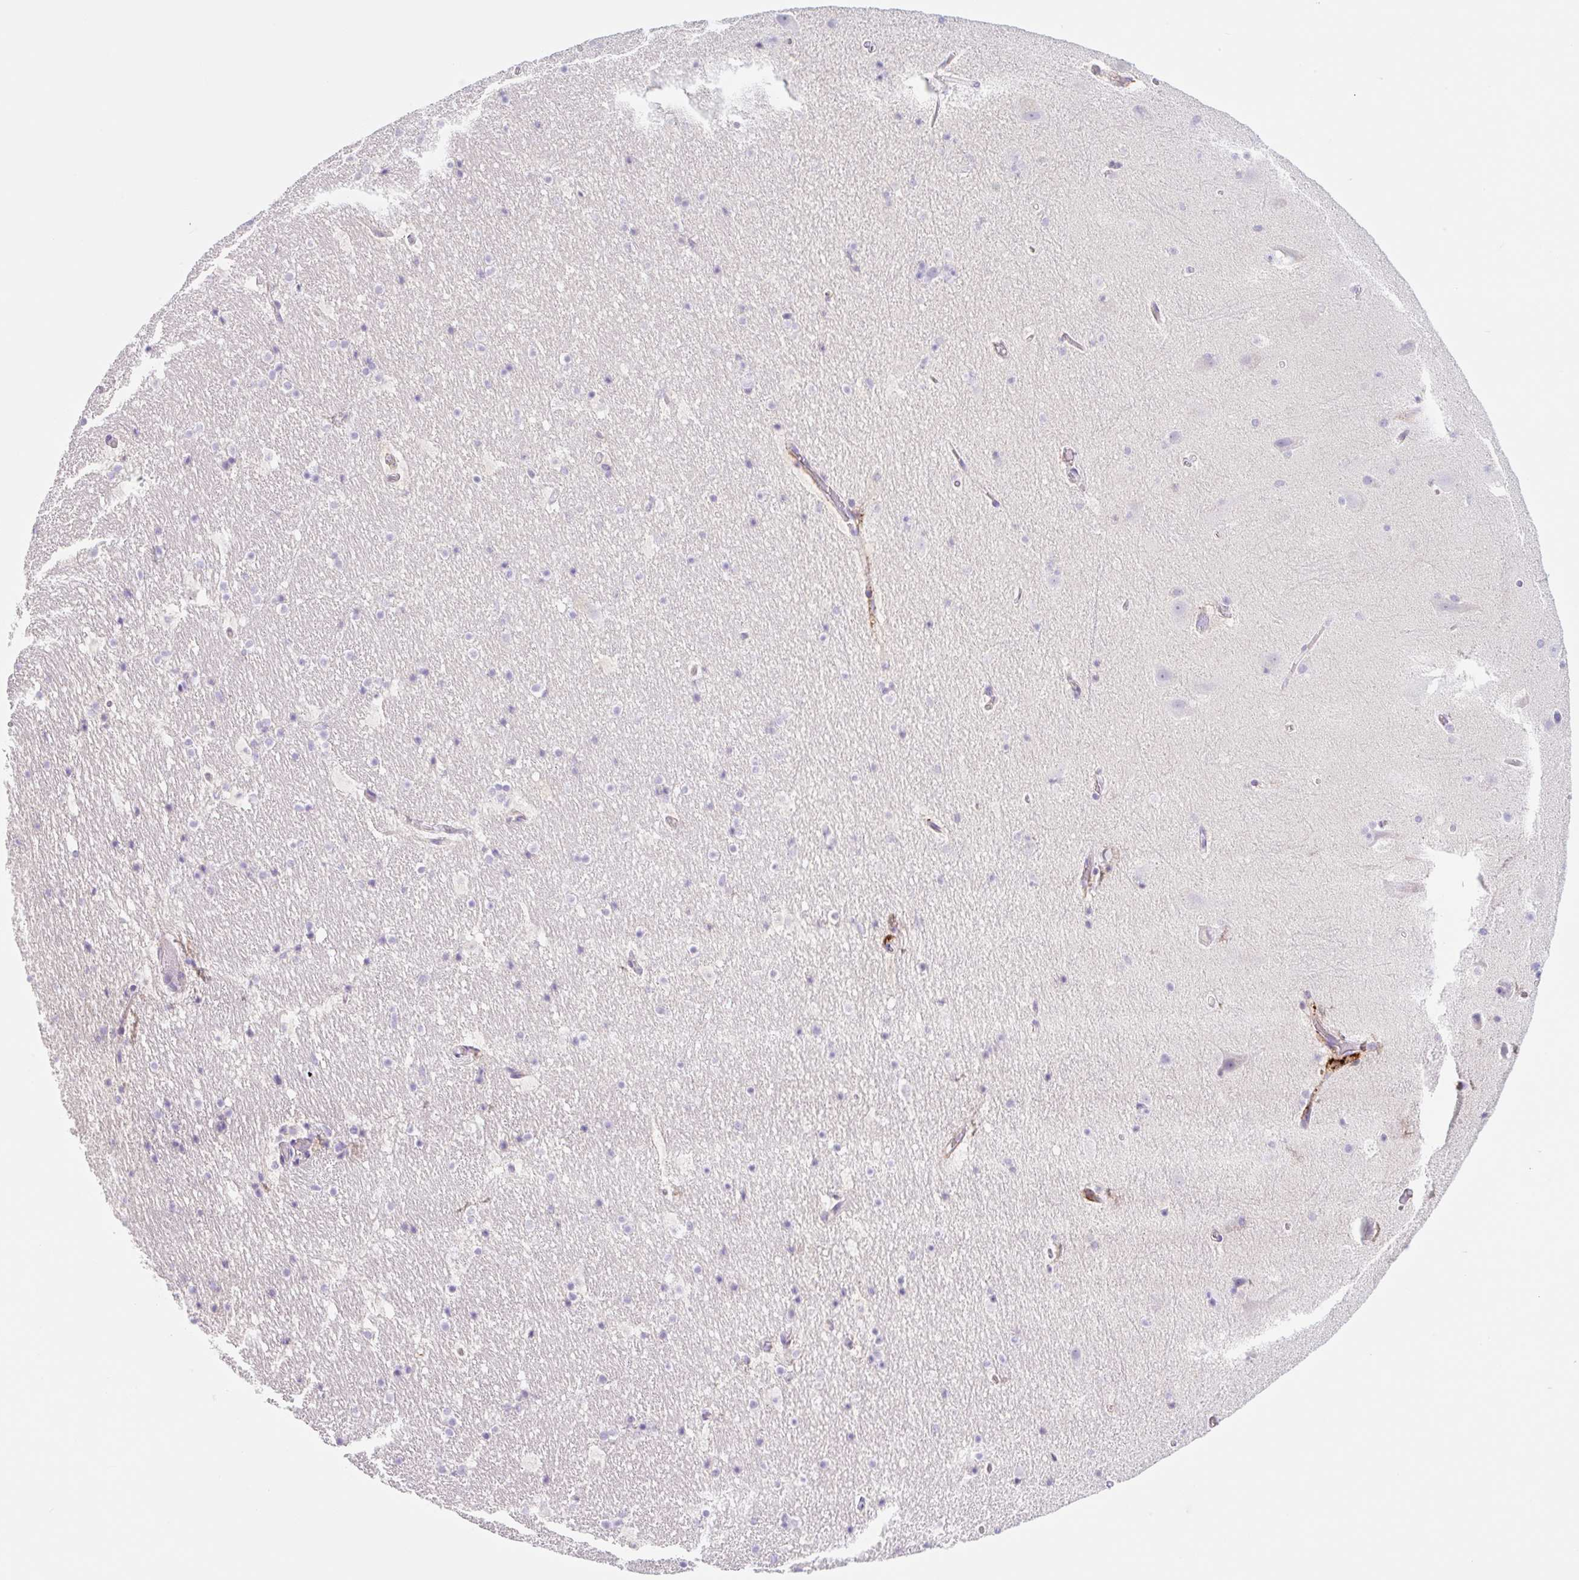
{"staining": {"intensity": "negative", "quantity": "none", "location": "none"}, "tissue": "hippocampus", "cell_type": "Glial cells", "image_type": "normal", "snomed": [{"axis": "morphology", "description": "Normal tissue, NOS"}, {"axis": "topography", "description": "Hippocampus"}], "caption": "Immunohistochemistry histopathology image of normal human hippocampus stained for a protein (brown), which shows no positivity in glial cells. The staining was performed using DAB to visualize the protein expression in brown, while the nuclei were stained in blue with hematoxylin (Magnification: 20x).", "gene": "LYVE1", "patient": {"sex": "male", "age": 37}}